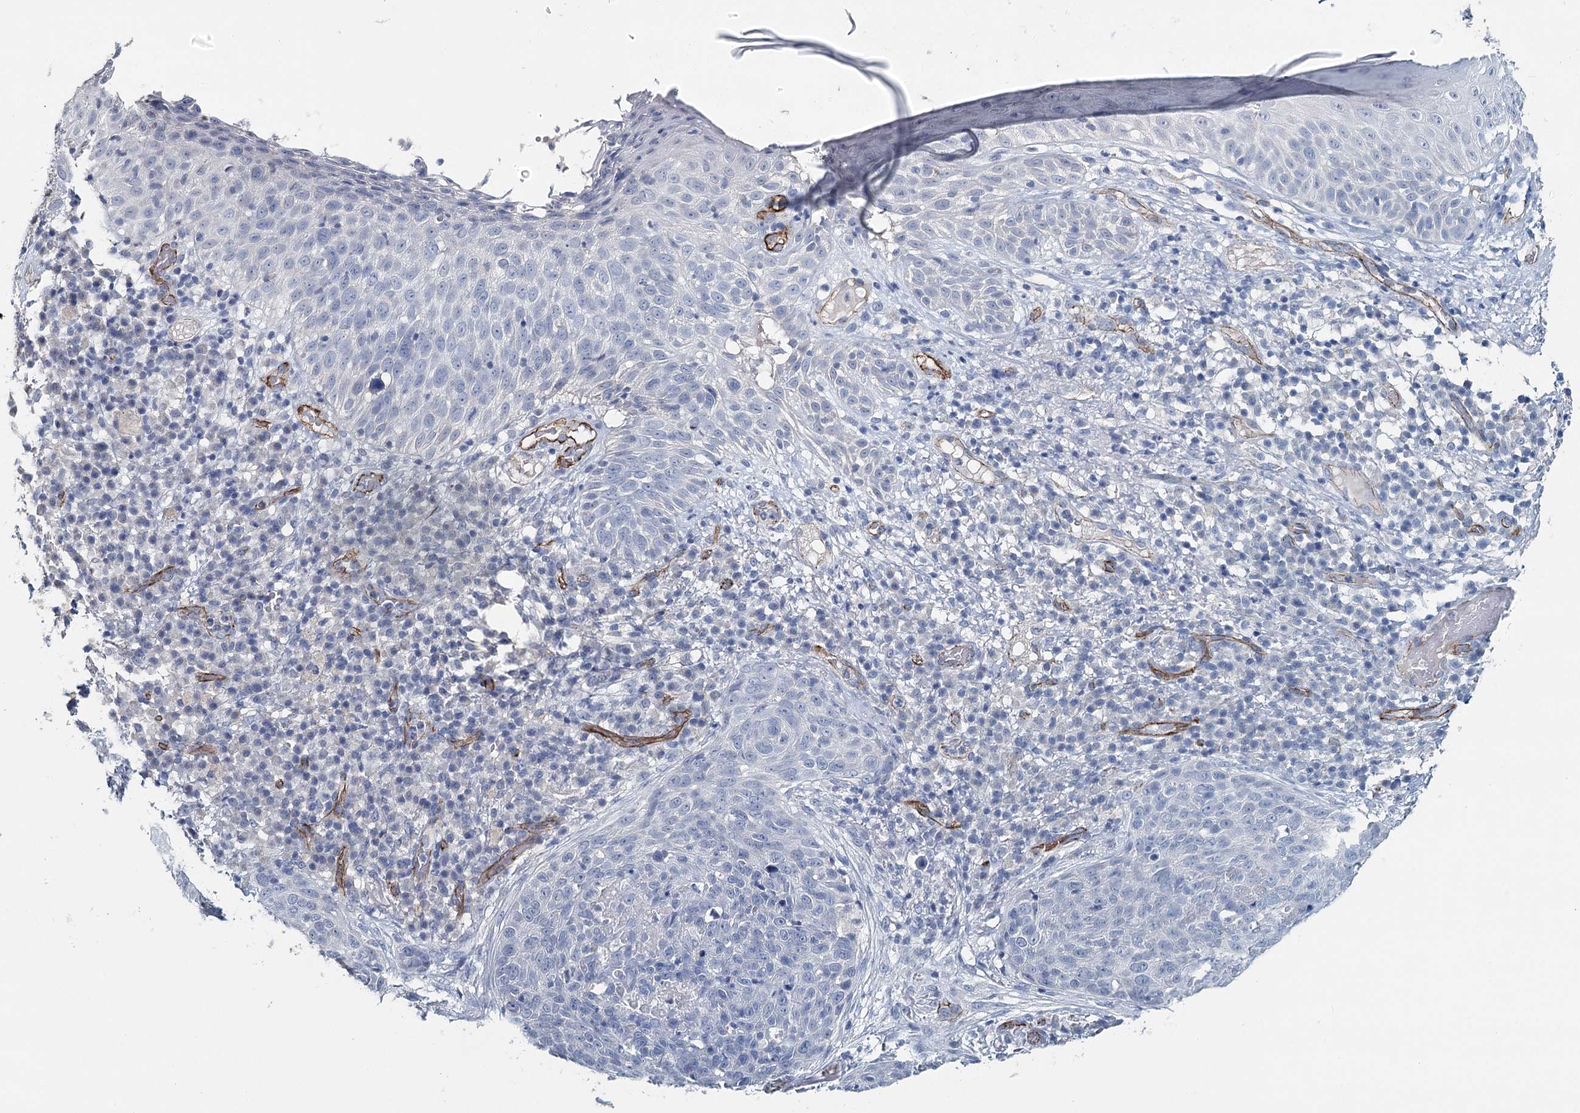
{"staining": {"intensity": "negative", "quantity": "none", "location": "none"}, "tissue": "skin cancer", "cell_type": "Tumor cells", "image_type": "cancer", "snomed": [{"axis": "morphology", "description": "Squamous cell carcinoma in situ, NOS"}, {"axis": "morphology", "description": "Squamous cell carcinoma, NOS"}, {"axis": "topography", "description": "Skin"}], "caption": "A high-resolution histopathology image shows immunohistochemistry (IHC) staining of skin cancer, which shows no significant staining in tumor cells.", "gene": "SYNPO", "patient": {"sex": "male", "age": 93}}